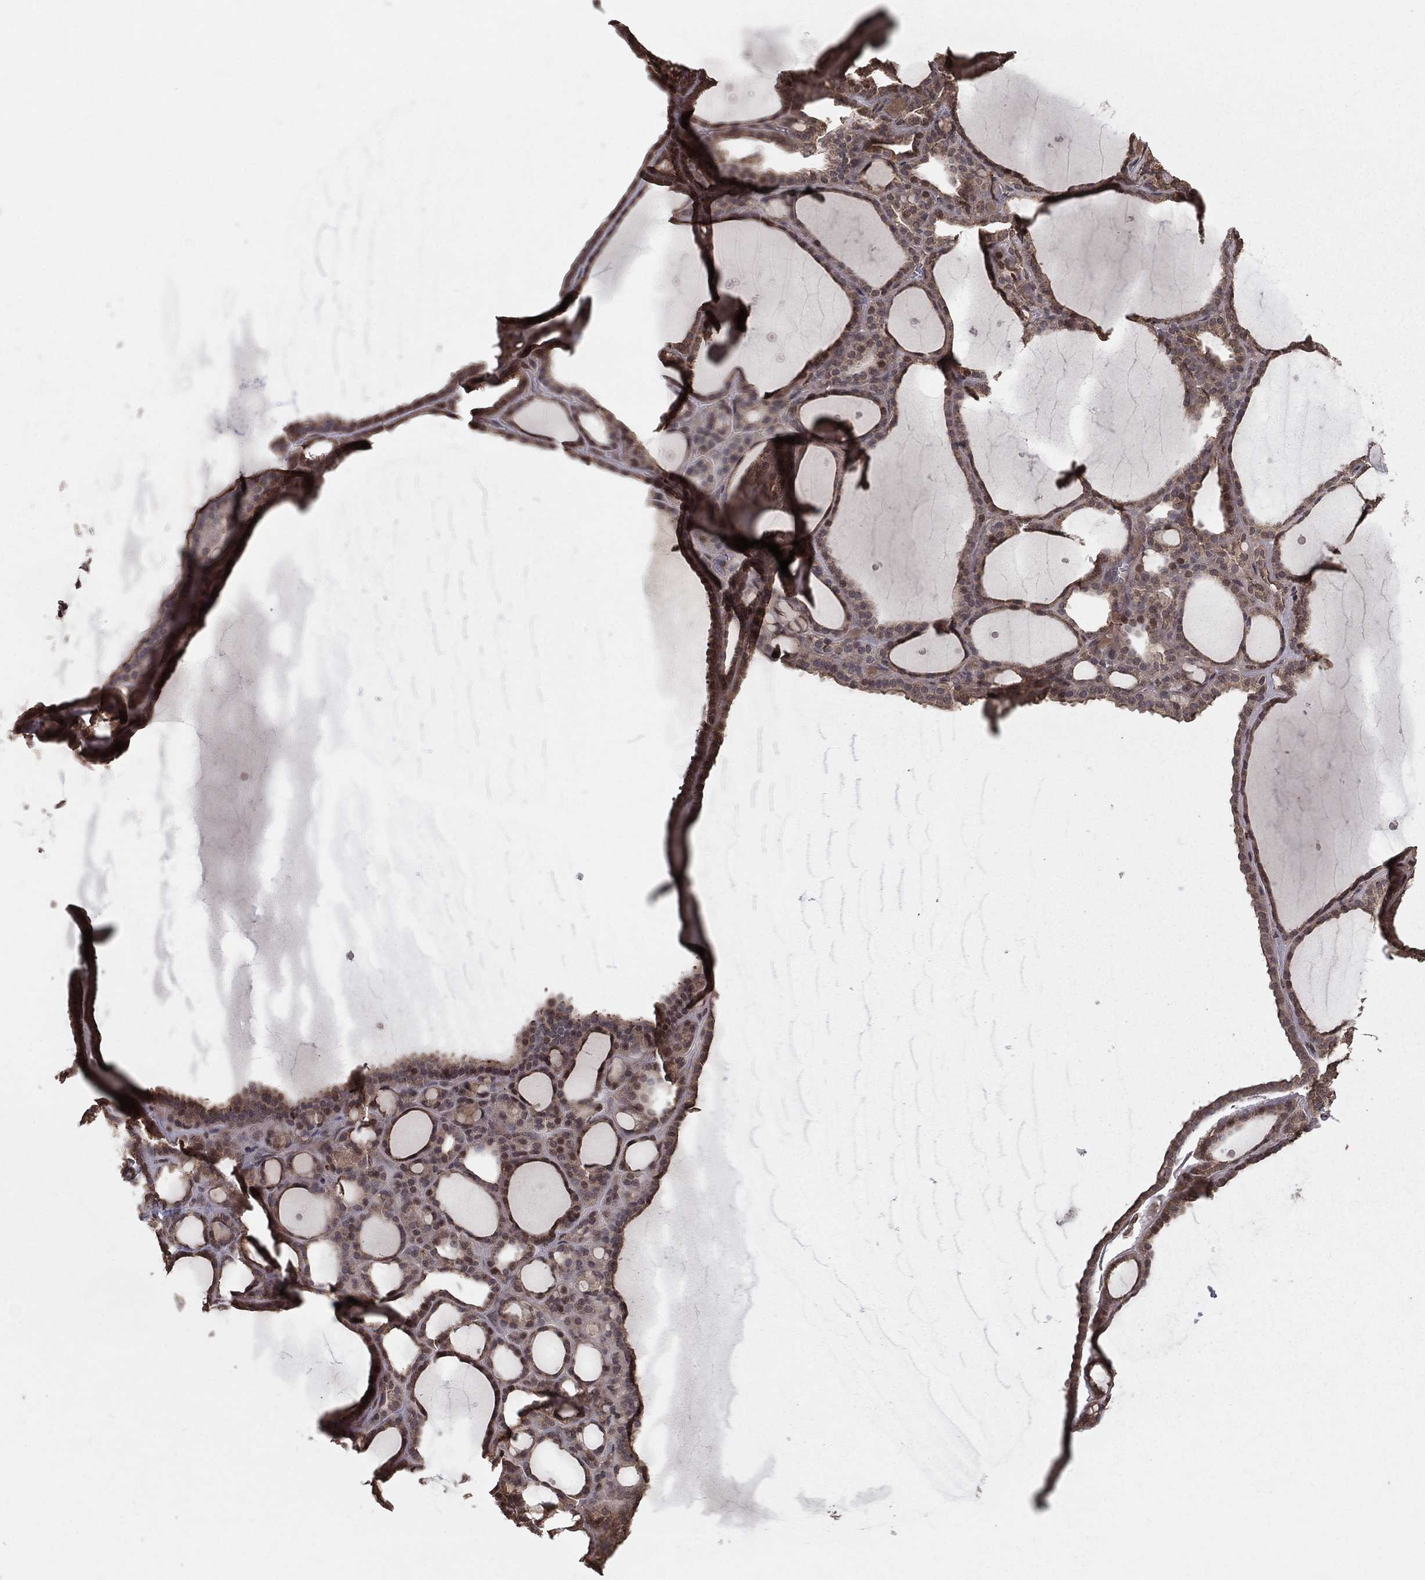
{"staining": {"intensity": "weak", "quantity": ">75%", "location": "cytoplasmic/membranous"}, "tissue": "thyroid gland", "cell_type": "Glandular cells", "image_type": "normal", "snomed": [{"axis": "morphology", "description": "Normal tissue, NOS"}, {"axis": "topography", "description": "Thyroid gland"}], "caption": "Immunohistochemical staining of unremarkable thyroid gland exhibits weak cytoplasmic/membranous protein staining in approximately >75% of glandular cells.", "gene": "ZDHHC15", "patient": {"sex": "male", "age": 63}}